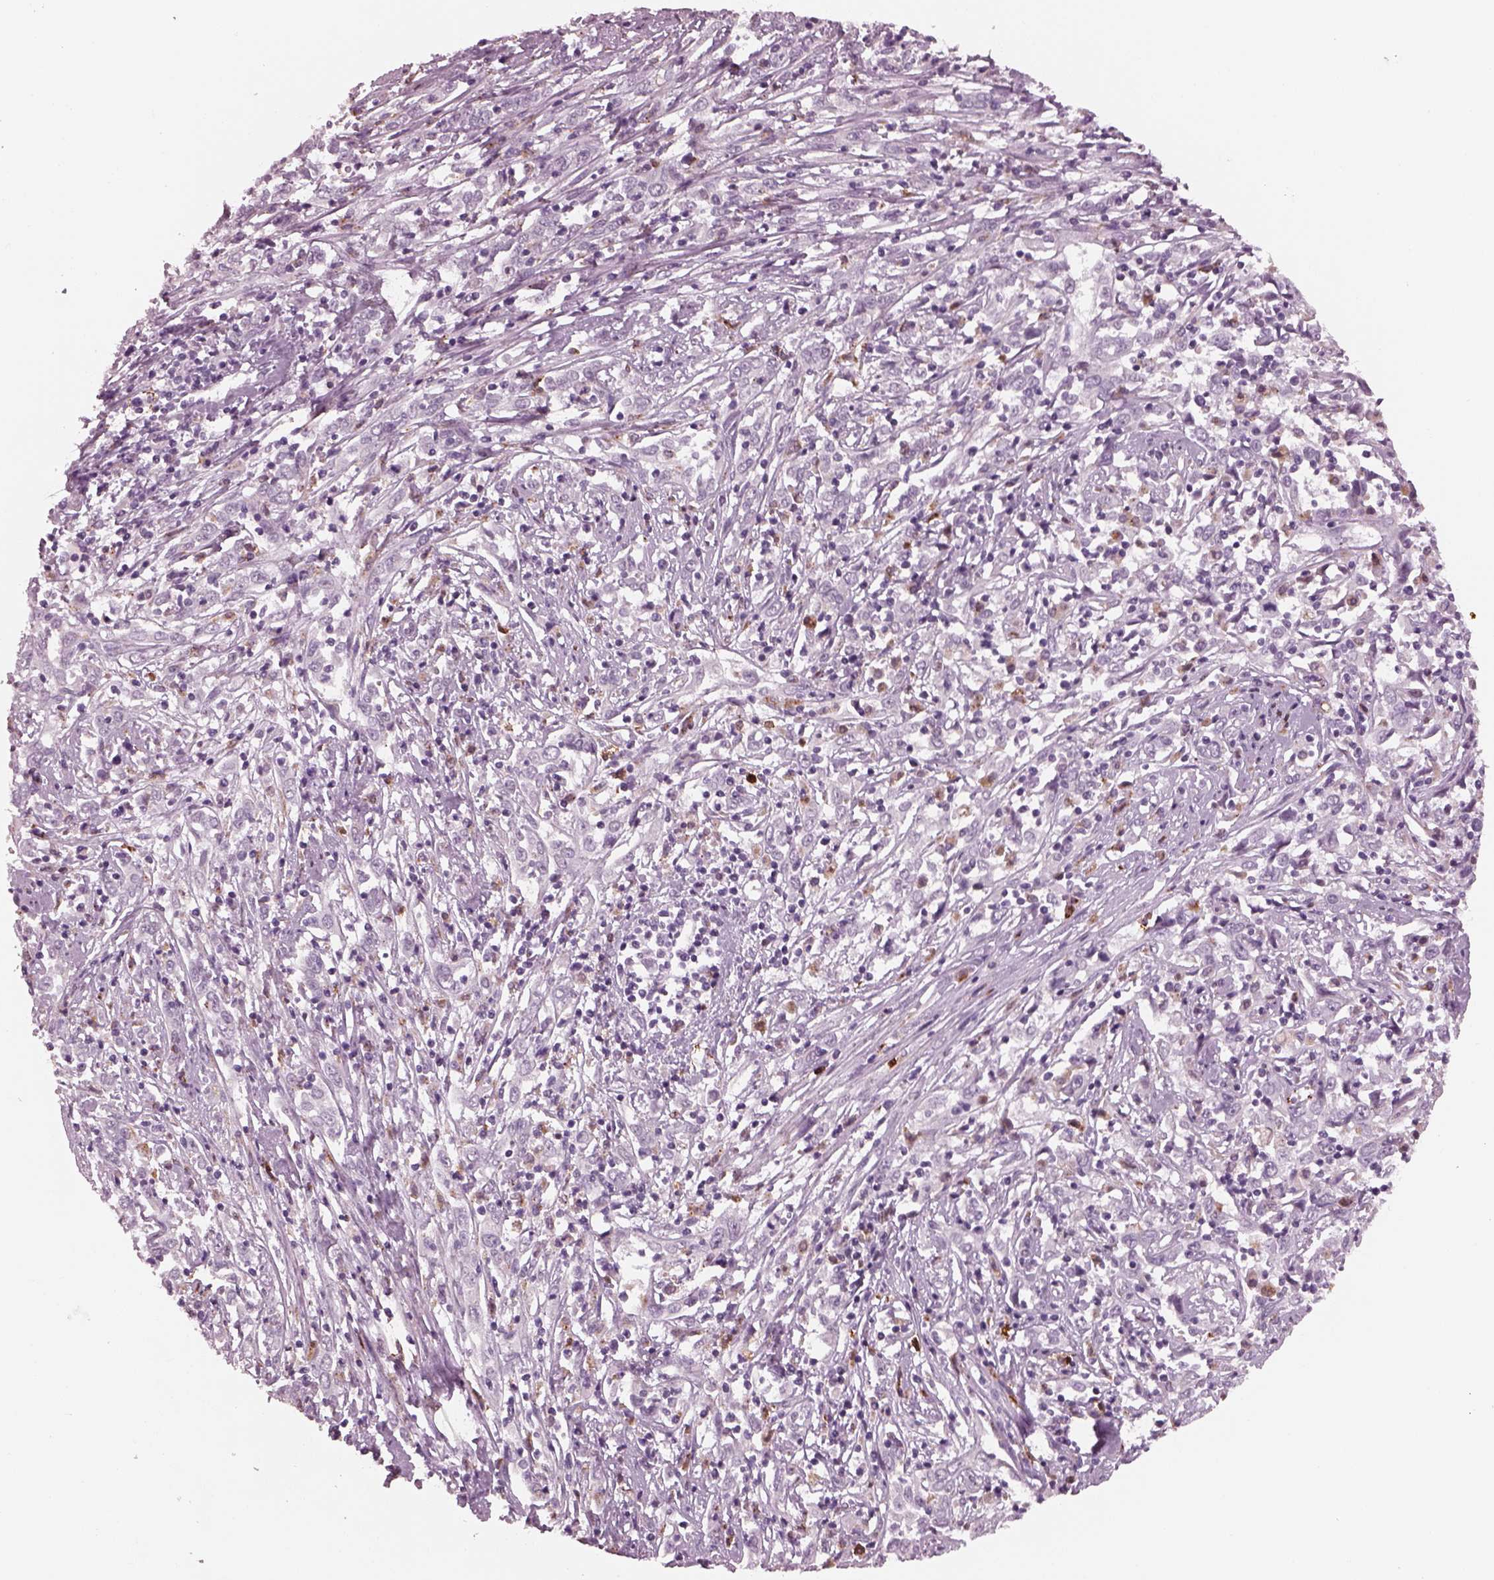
{"staining": {"intensity": "negative", "quantity": "none", "location": "none"}, "tissue": "cervical cancer", "cell_type": "Tumor cells", "image_type": "cancer", "snomed": [{"axis": "morphology", "description": "Adenocarcinoma, NOS"}, {"axis": "topography", "description": "Cervix"}], "caption": "Immunohistochemistry histopathology image of cervical cancer stained for a protein (brown), which reveals no staining in tumor cells.", "gene": "SLAMF8", "patient": {"sex": "female", "age": 40}}